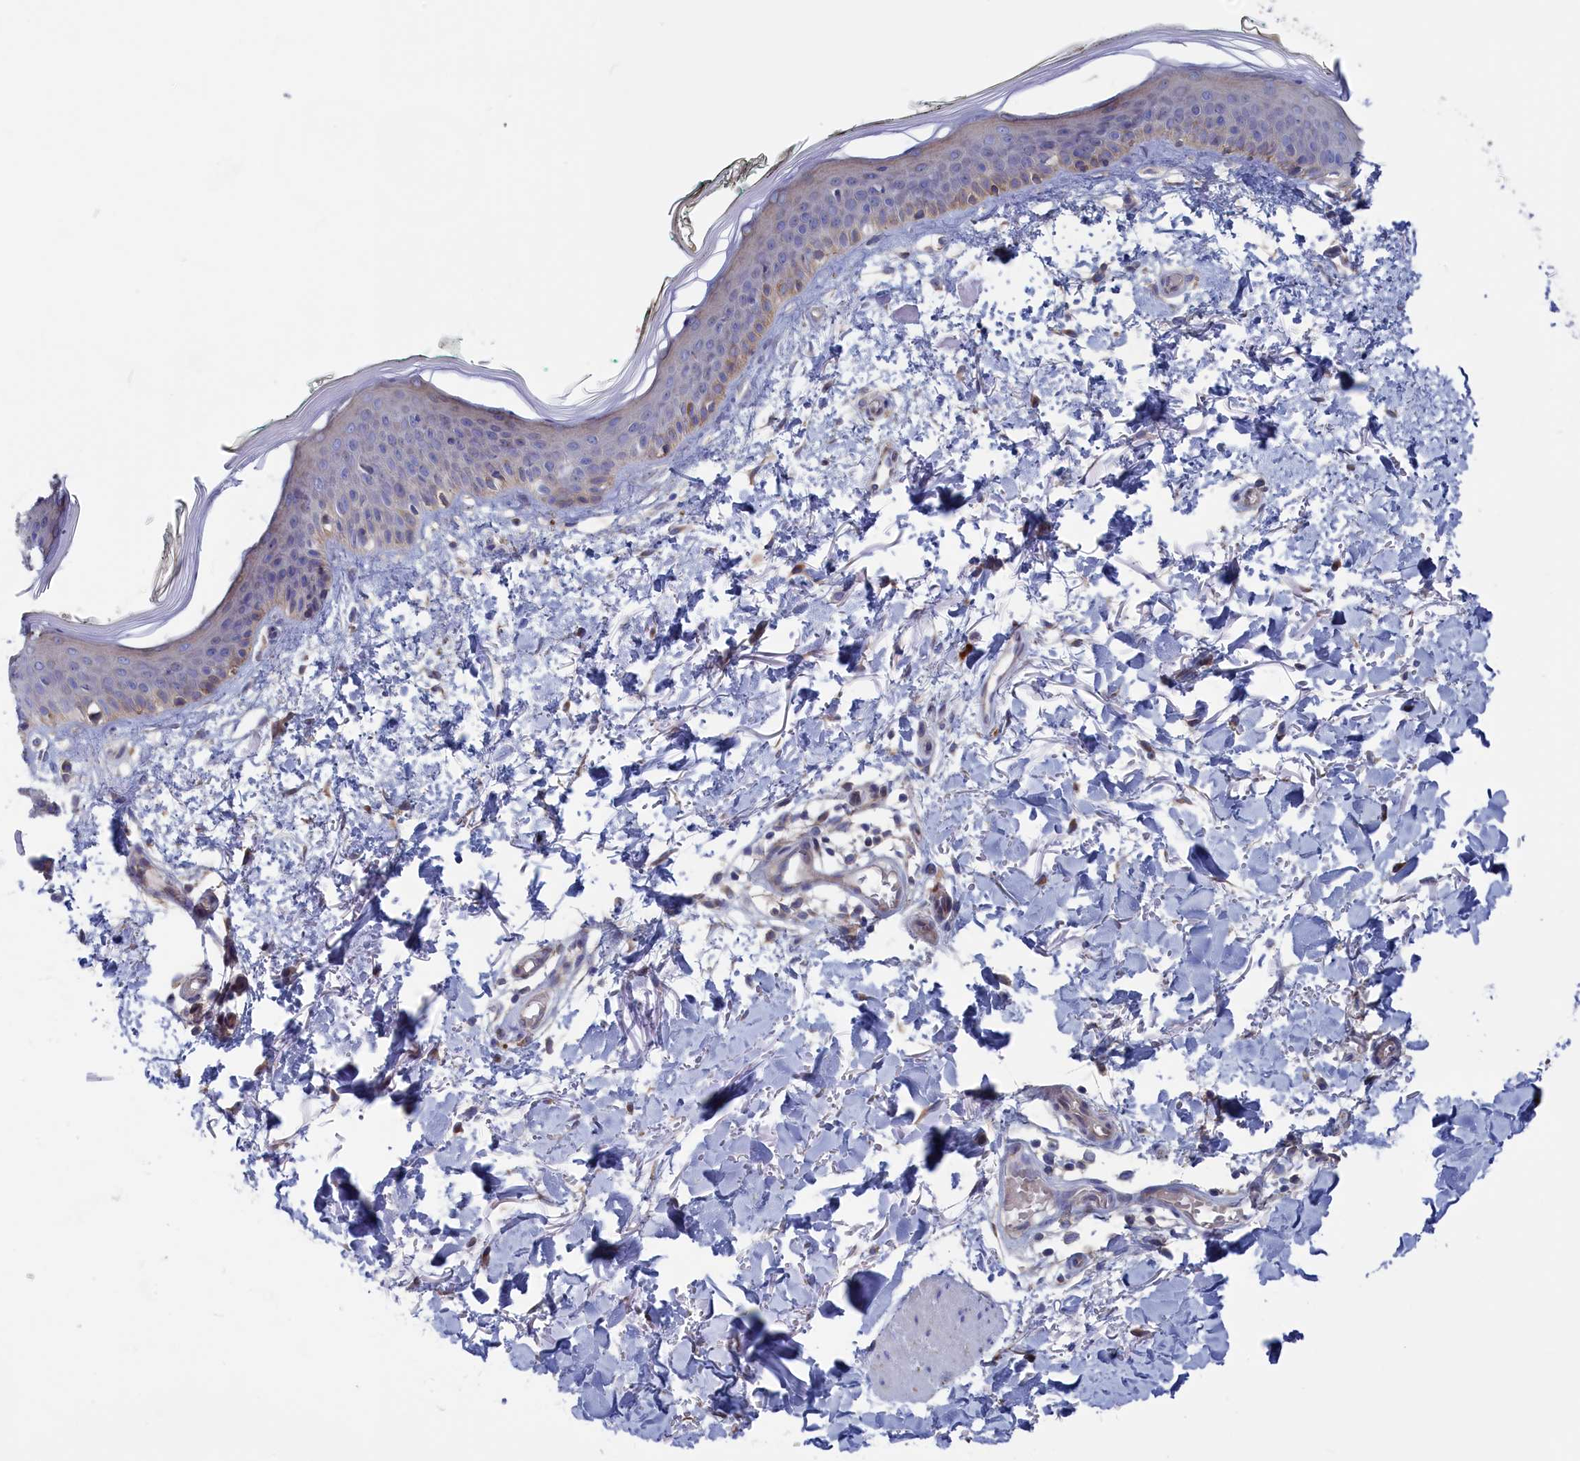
{"staining": {"intensity": "negative", "quantity": "none", "location": "none"}, "tissue": "skin", "cell_type": "Fibroblasts", "image_type": "normal", "snomed": [{"axis": "morphology", "description": "Normal tissue, NOS"}, {"axis": "topography", "description": "Skin"}], "caption": "Immunohistochemical staining of normal skin demonstrates no significant expression in fibroblasts.", "gene": "NUTF2", "patient": {"sex": "male", "age": 62}}